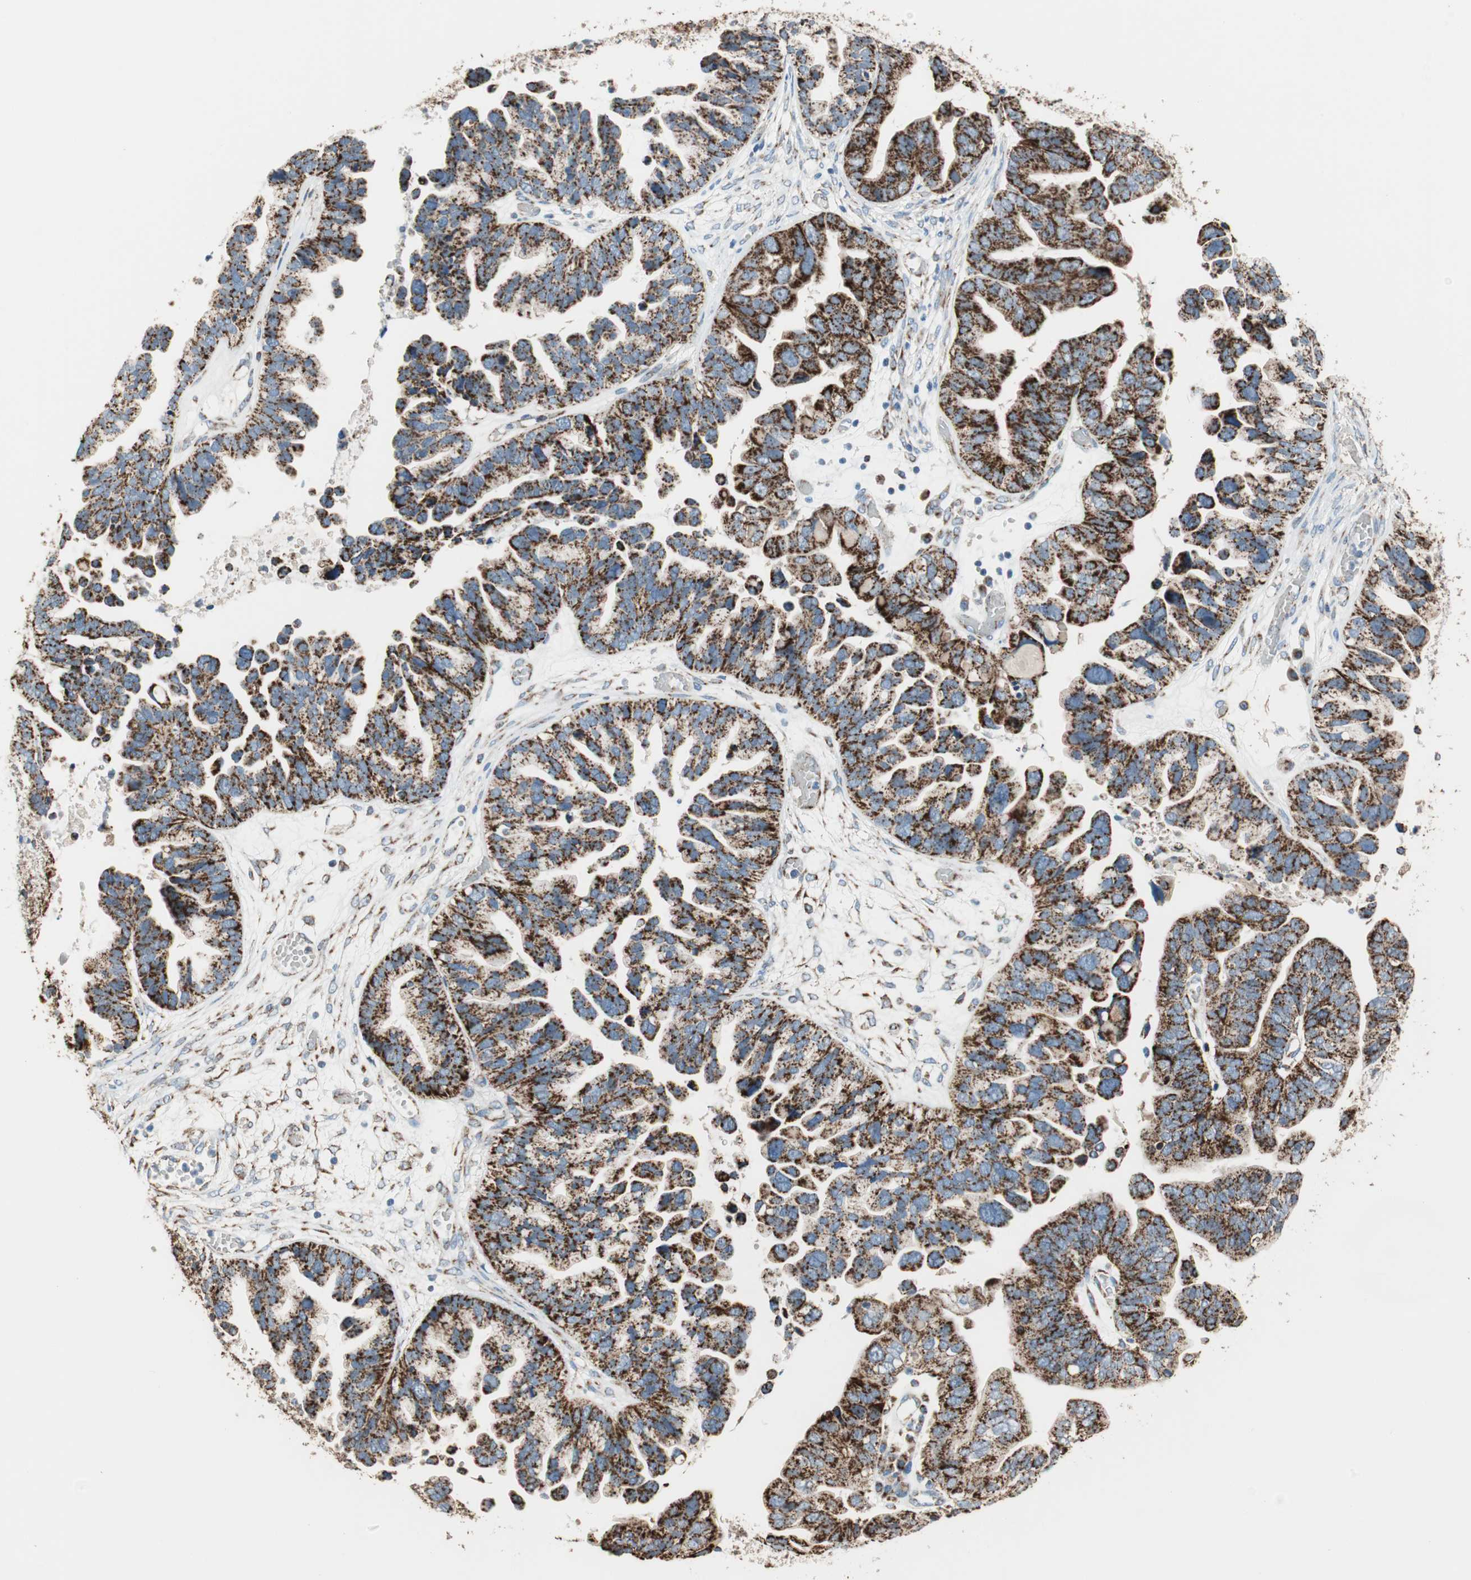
{"staining": {"intensity": "strong", "quantity": ">75%", "location": "cytoplasmic/membranous"}, "tissue": "ovarian cancer", "cell_type": "Tumor cells", "image_type": "cancer", "snomed": [{"axis": "morphology", "description": "Cystadenocarcinoma, serous, NOS"}, {"axis": "topography", "description": "Ovary"}], "caption": "Tumor cells demonstrate high levels of strong cytoplasmic/membranous staining in approximately >75% of cells in ovarian serous cystadenocarcinoma.", "gene": "TST", "patient": {"sex": "female", "age": 56}}